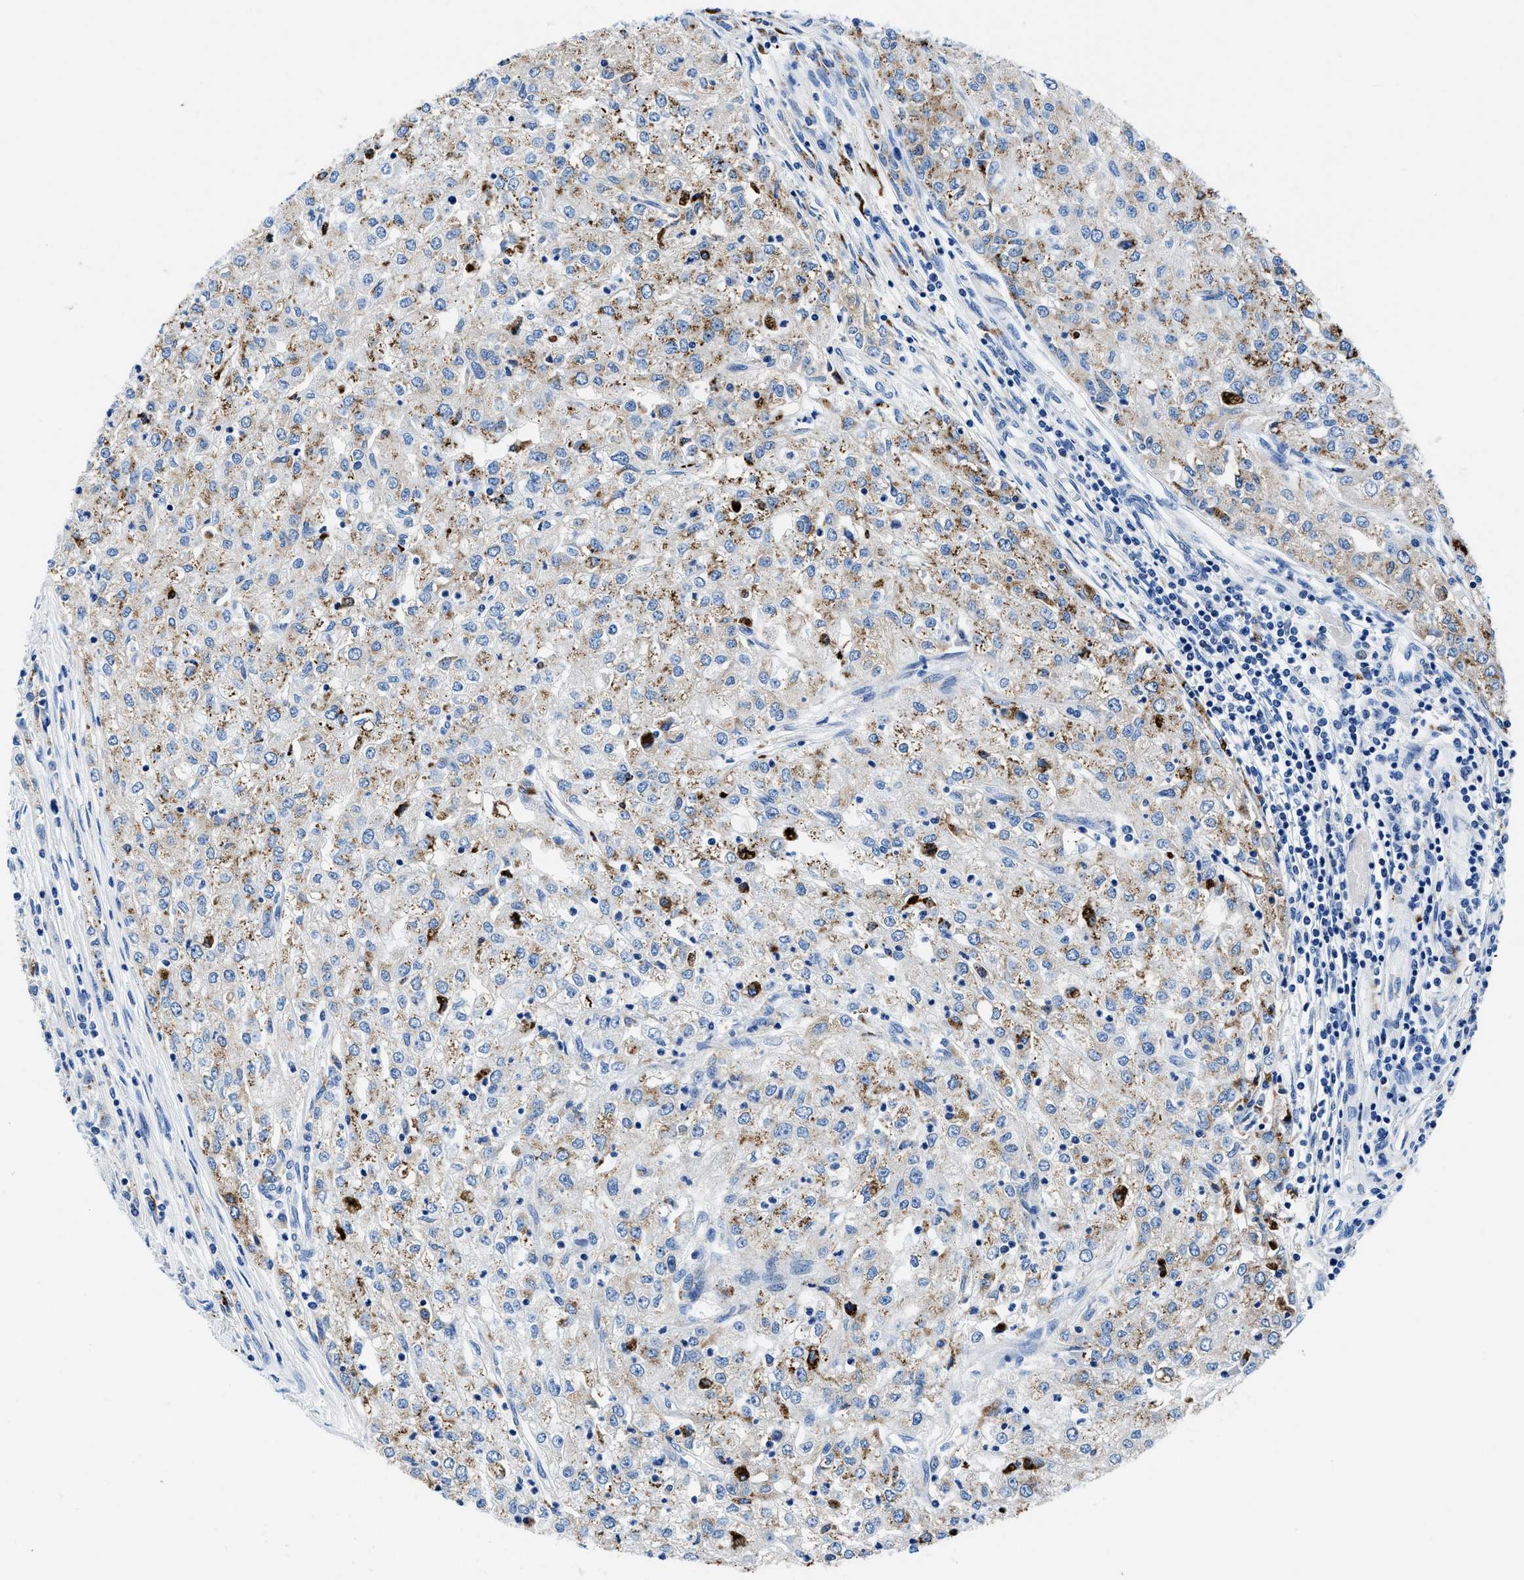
{"staining": {"intensity": "moderate", "quantity": "<25%", "location": "cytoplasmic/membranous"}, "tissue": "renal cancer", "cell_type": "Tumor cells", "image_type": "cancer", "snomed": [{"axis": "morphology", "description": "Adenocarcinoma, NOS"}, {"axis": "topography", "description": "Kidney"}], "caption": "Immunohistochemical staining of human renal cancer shows low levels of moderate cytoplasmic/membranous positivity in about <25% of tumor cells. (Brightfield microscopy of DAB IHC at high magnification).", "gene": "OR14K1", "patient": {"sex": "female", "age": 54}}